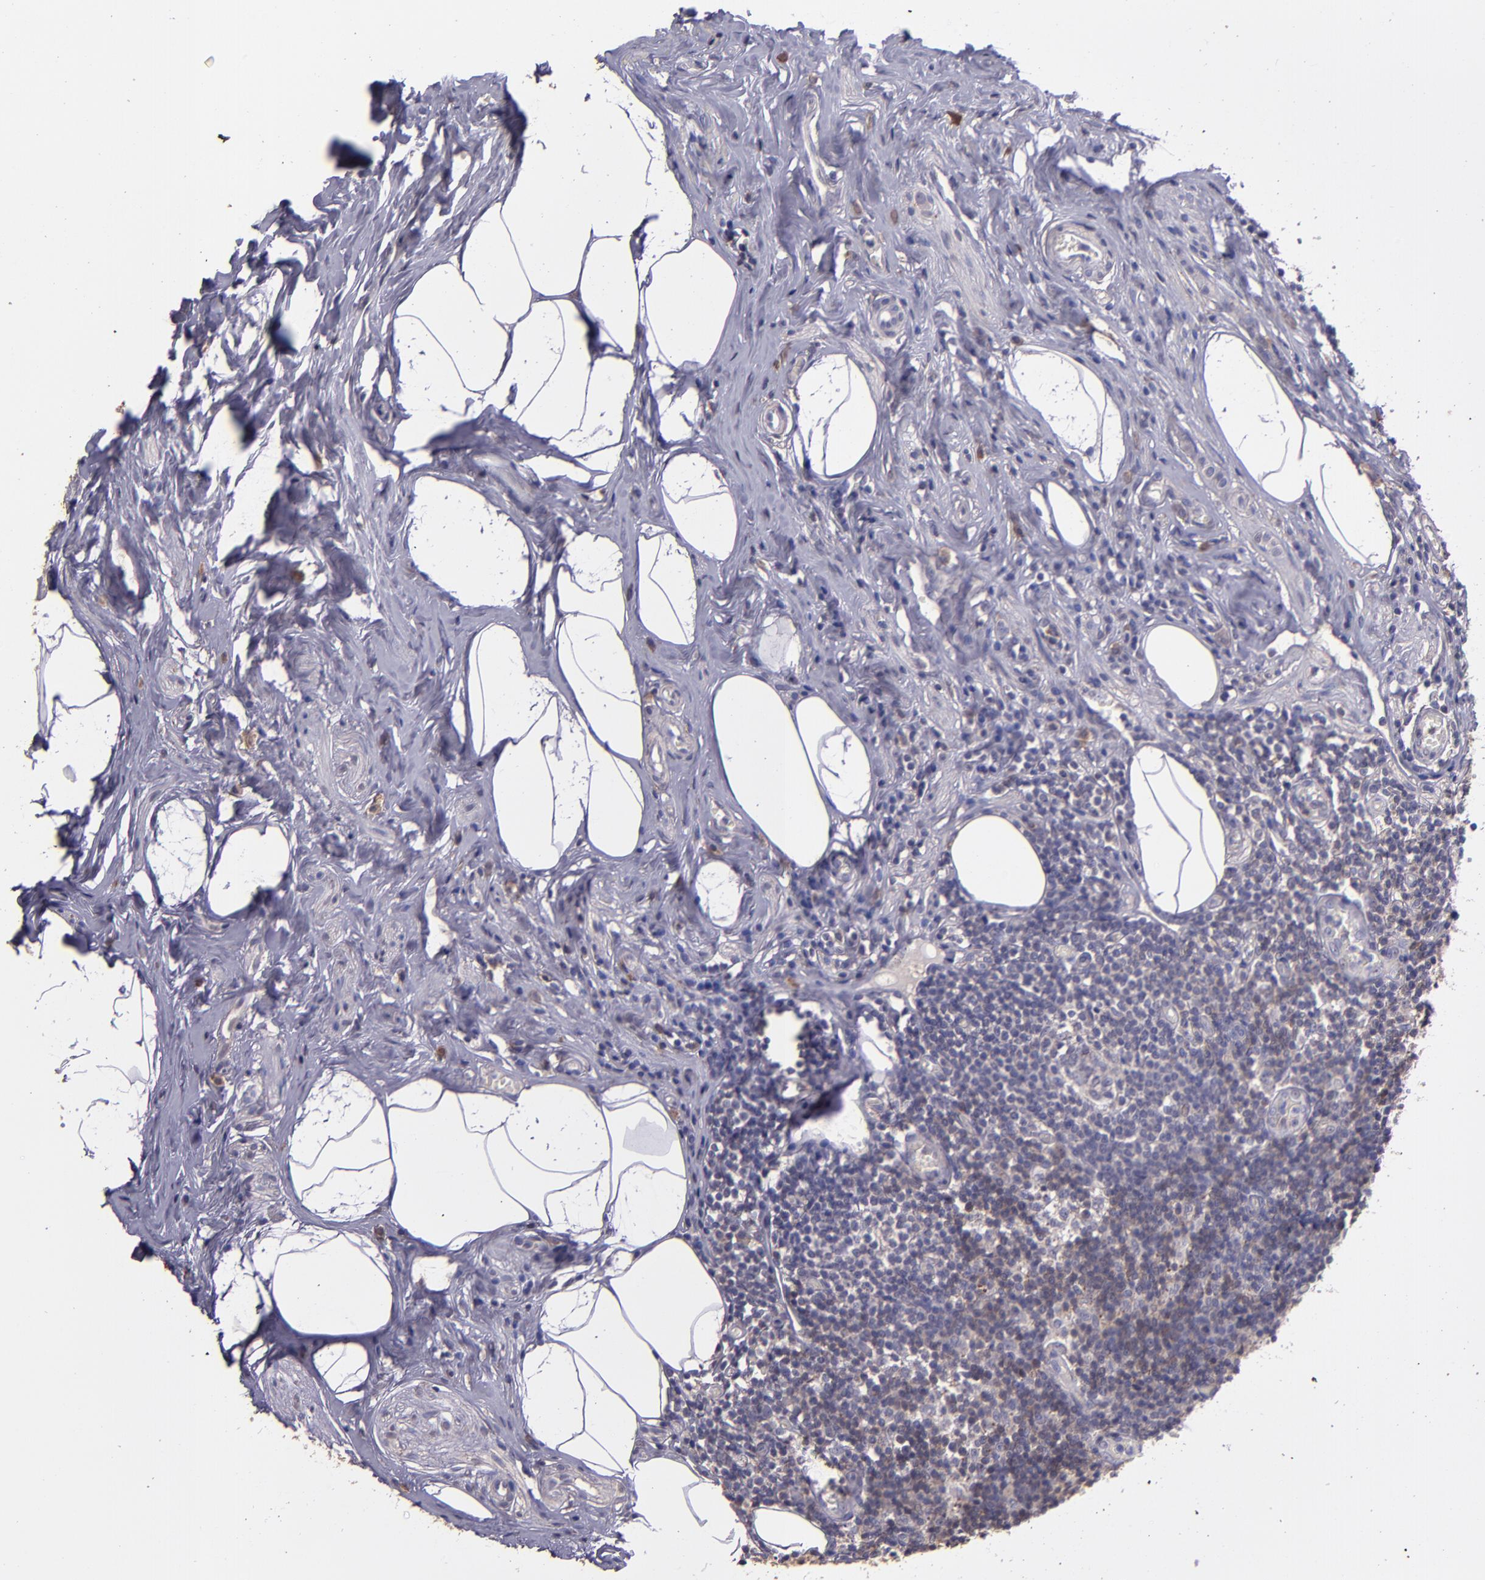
{"staining": {"intensity": "weak", "quantity": "<25%", "location": "cytoplasmic/membranous"}, "tissue": "appendix", "cell_type": "Glandular cells", "image_type": "normal", "snomed": [{"axis": "morphology", "description": "Normal tissue, NOS"}, {"axis": "topography", "description": "Appendix"}], "caption": "Immunohistochemical staining of unremarkable human appendix shows no significant positivity in glandular cells.", "gene": "PAPPA", "patient": {"sex": "male", "age": 38}}